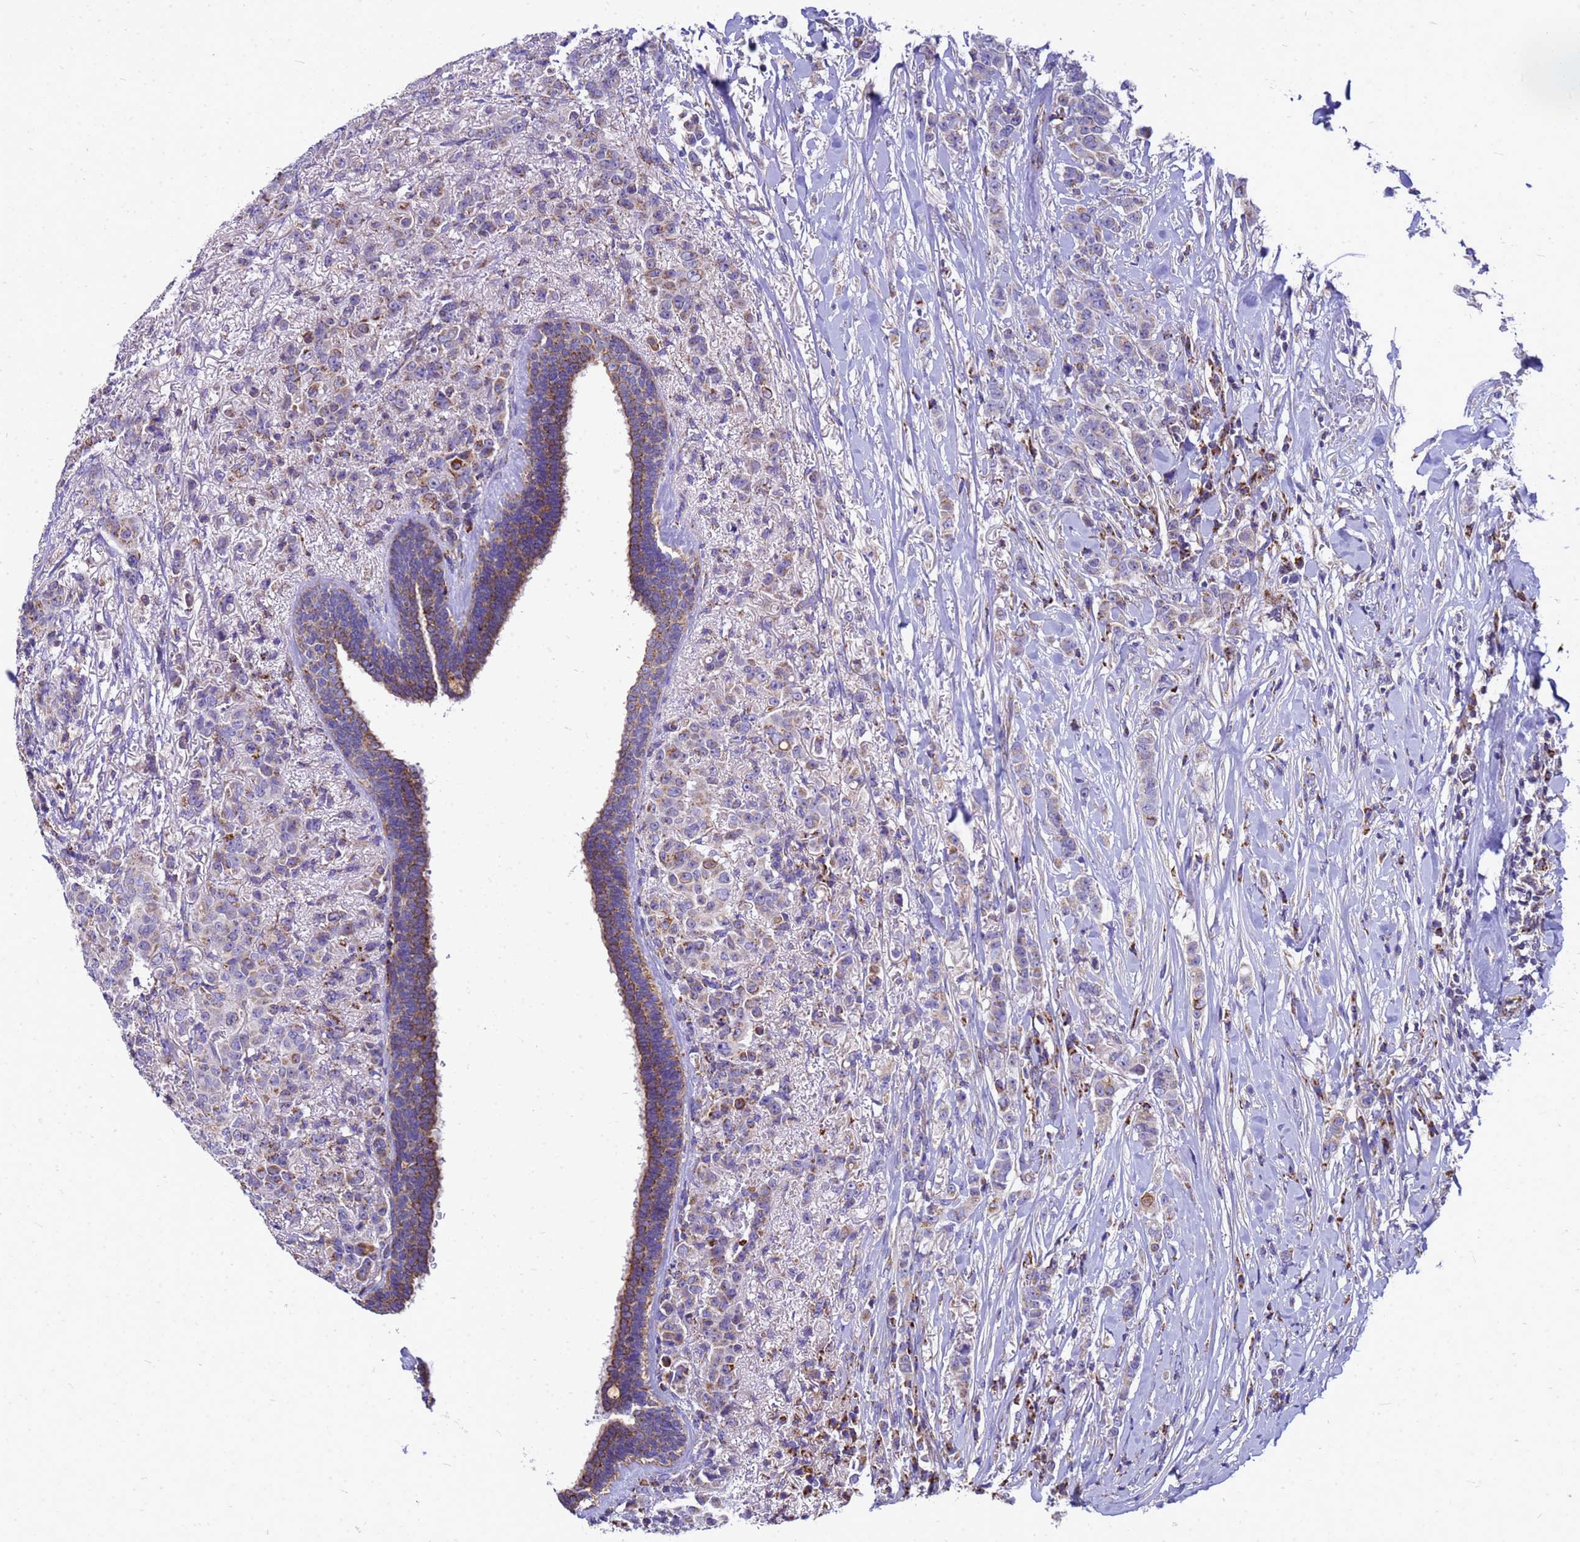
{"staining": {"intensity": "weak", "quantity": "<25%", "location": "cytoplasmic/membranous"}, "tissue": "breast cancer", "cell_type": "Tumor cells", "image_type": "cancer", "snomed": [{"axis": "morphology", "description": "Duct carcinoma"}, {"axis": "topography", "description": "Breast"}], "caption": "High magnification brightfield microscopy of breast infiltrating ductal carcinoma stained with DAB (3,3'-diaminobenzidine) (brown) and counterstained with hematoxylin (blue): tumor cells show no significant expression.", "gene": "CMC4", "patient": {"sex": "female", "age": 40}}